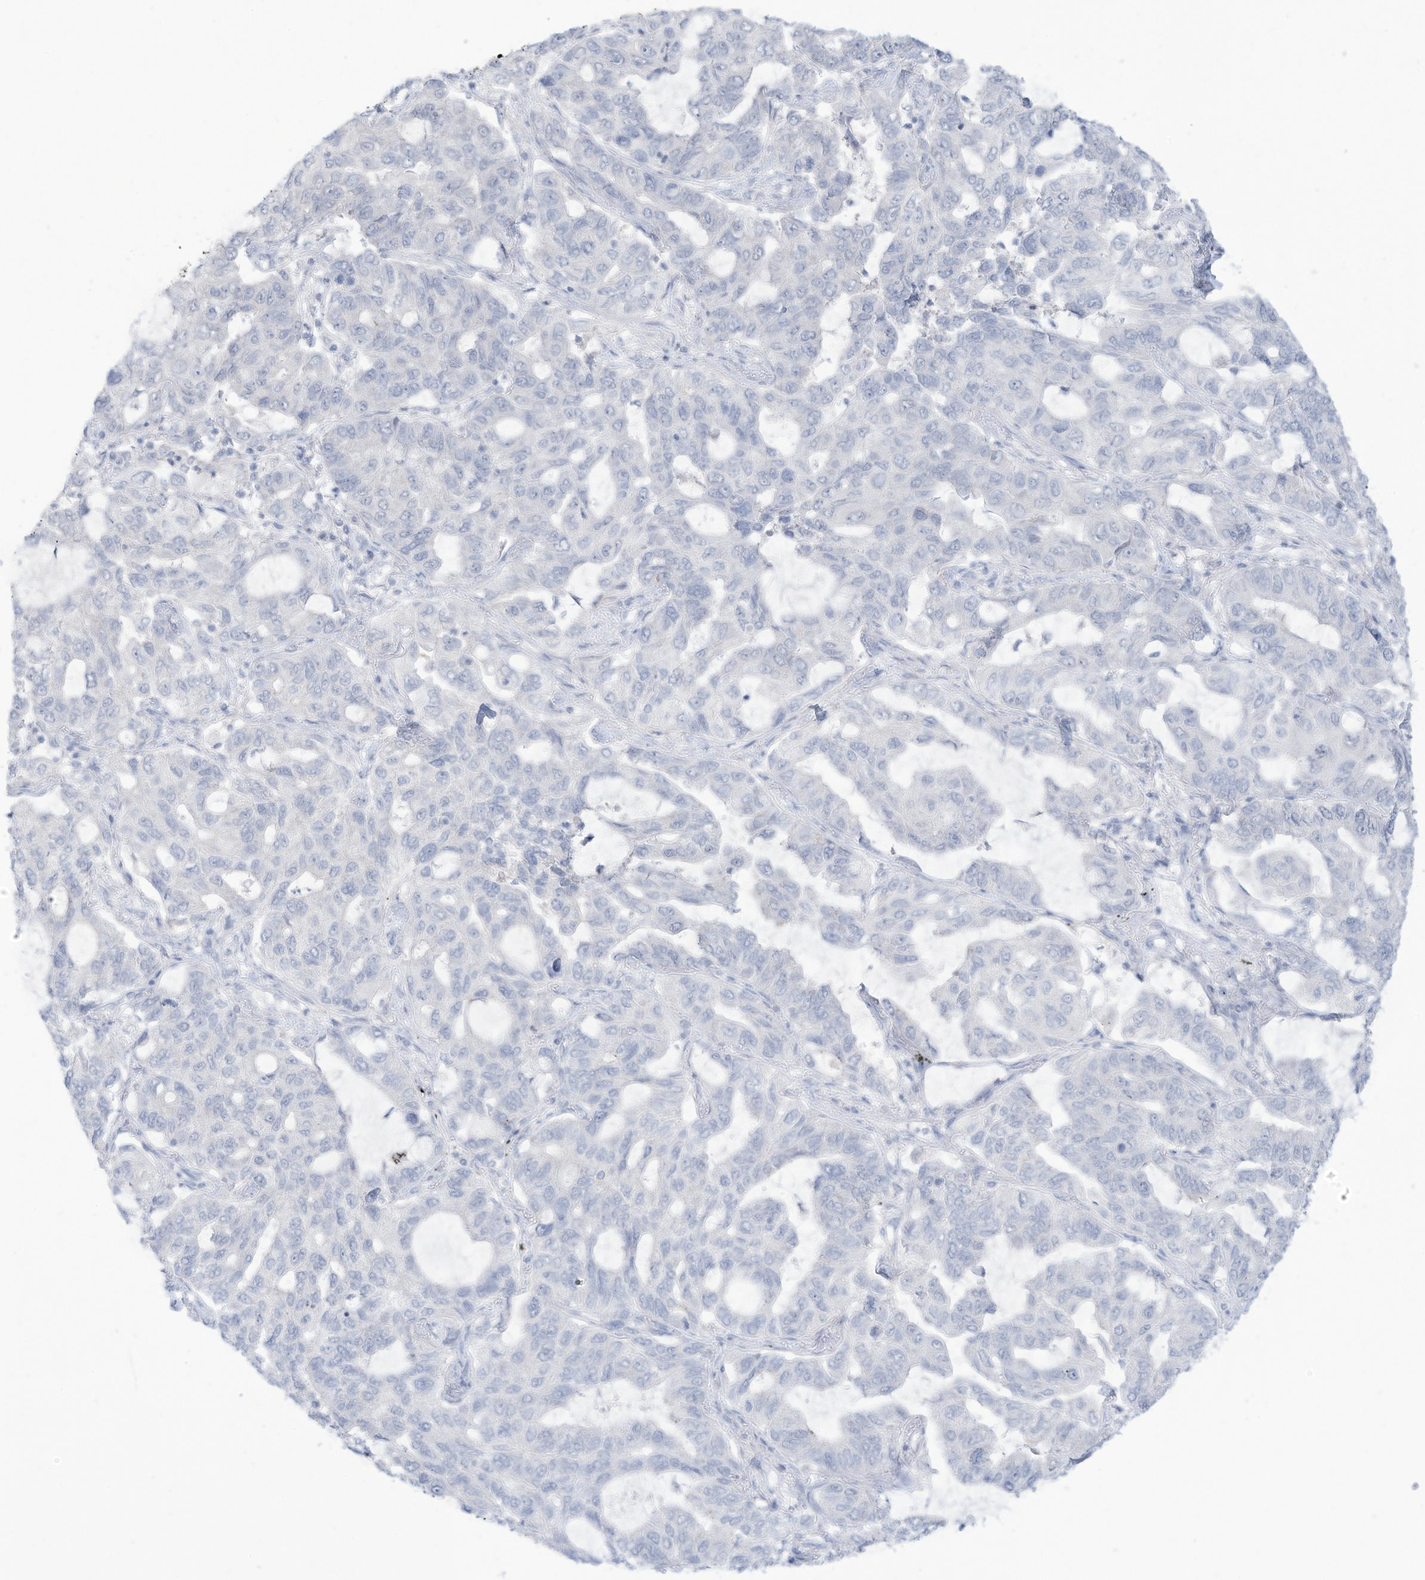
{"staining": {"intensity": "negative", "quantity": "none", "location": "none"}, "tissue": "lung cancer", "cell_type": "Tumor cells", "image_type": "cancer", "snomed": [{"axis": "morphology", "description": "Adenocarcinoma, NOS"}, {"axis": "topography", "description": "Lung"}], "caption": "DAB immunohistochemical staining of human lung cancer (adenocarcinoma) exhibits no significant staining in tumor cells.", "gene": "OGT", "patient": {"sex": "male", "age": 64}}